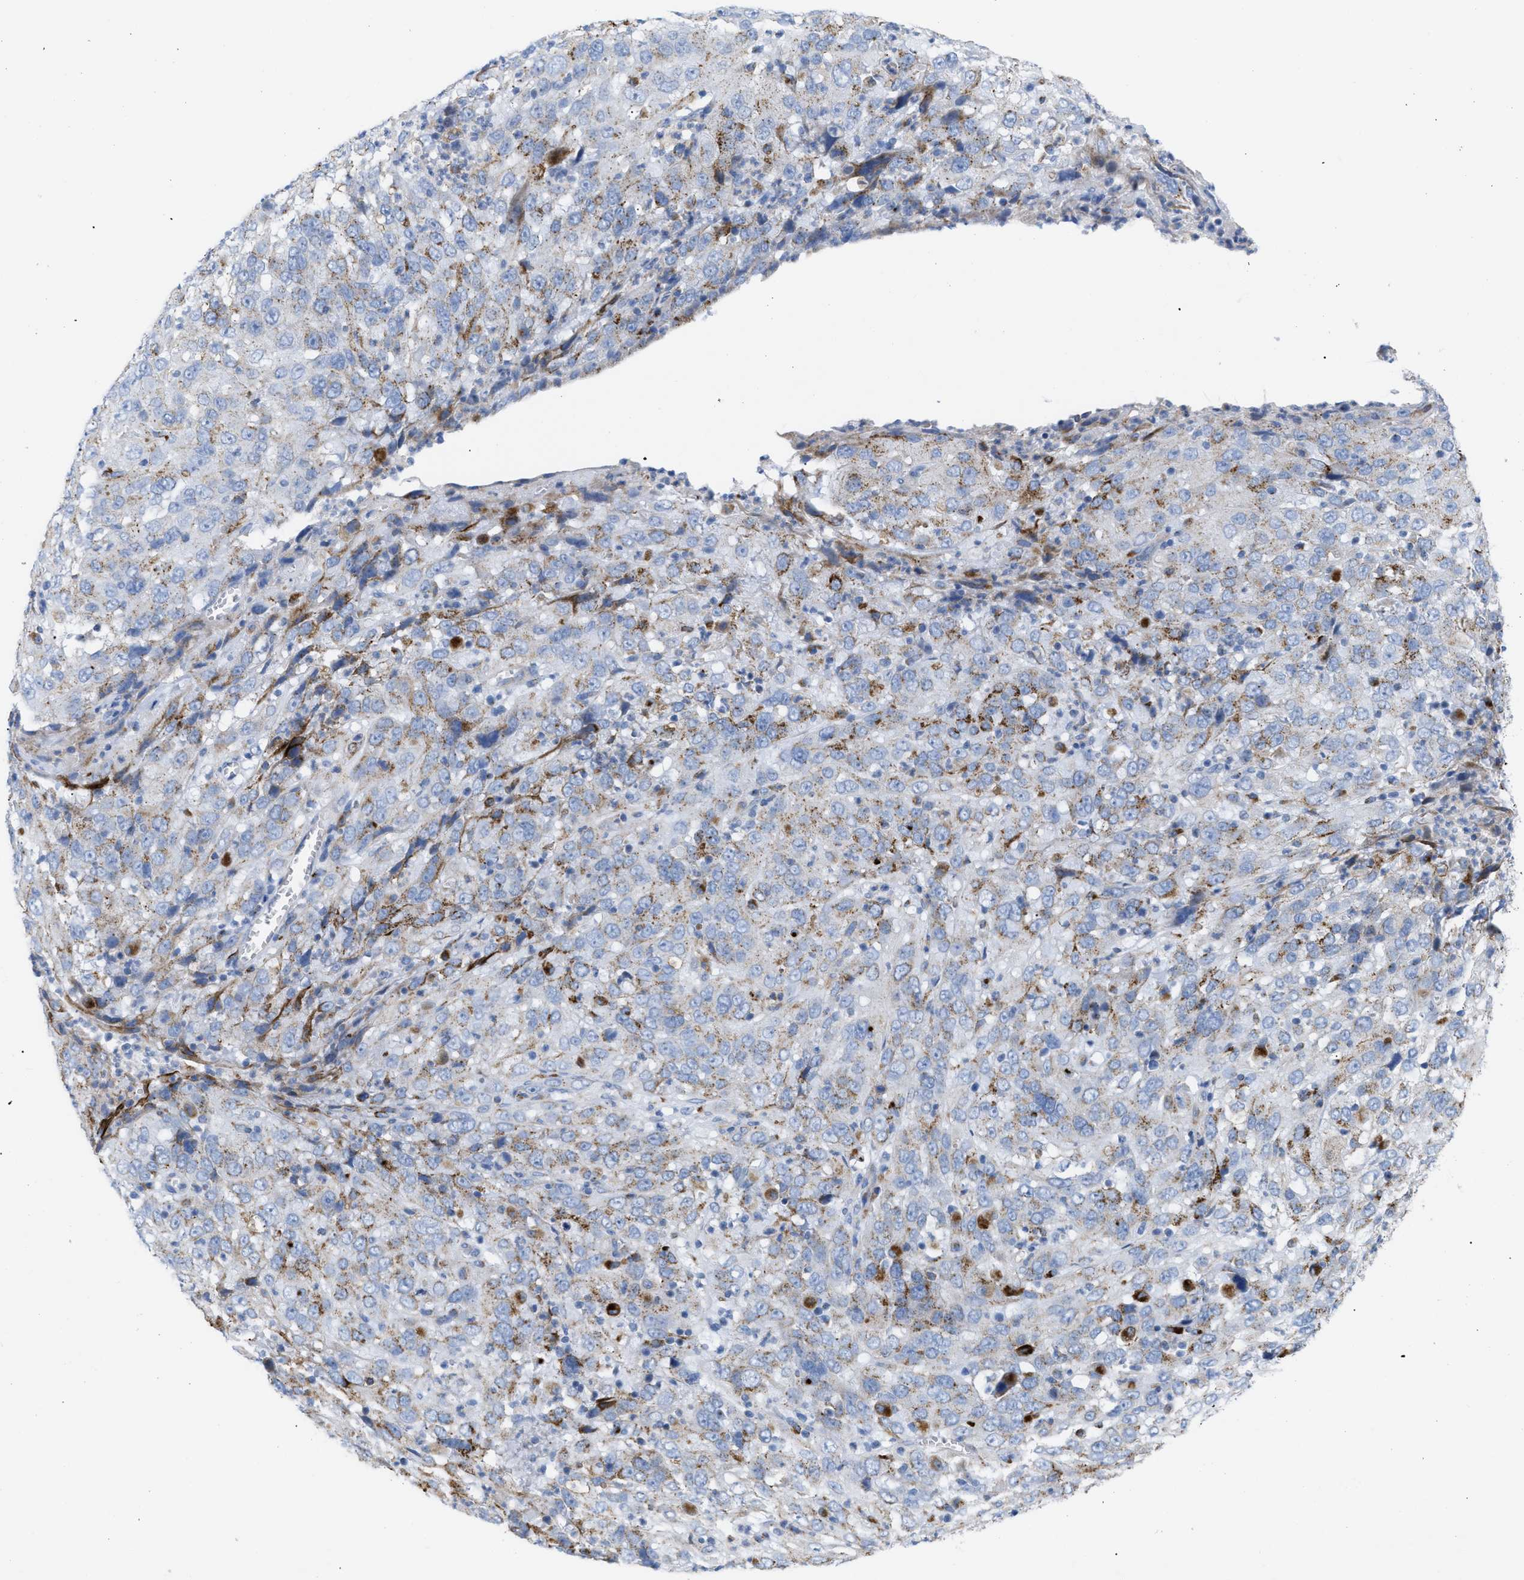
{"staining": {"intensity": "moderate", "quantity": "25%-75%", "location": "cytoplasmic/membranous"}, "tissue": "cervical cancer", "cell_type": "Tumor cells", "image_type": "cancer", "snomed": [{"axis": "morphology", "description": "Squamous cell carcinoma, NOS"}, {"axis": "topography", "description": "Cervix"}], "caption": "About 25%-75% of tumor cells in human cervical squamous cell carcinoma display moderate cytoplasmic/membranous protein positivity as visualized by brown immunohistochemical staining.", "gene": "DRAM2", "patient": {"sex": "female", "age": 32}}